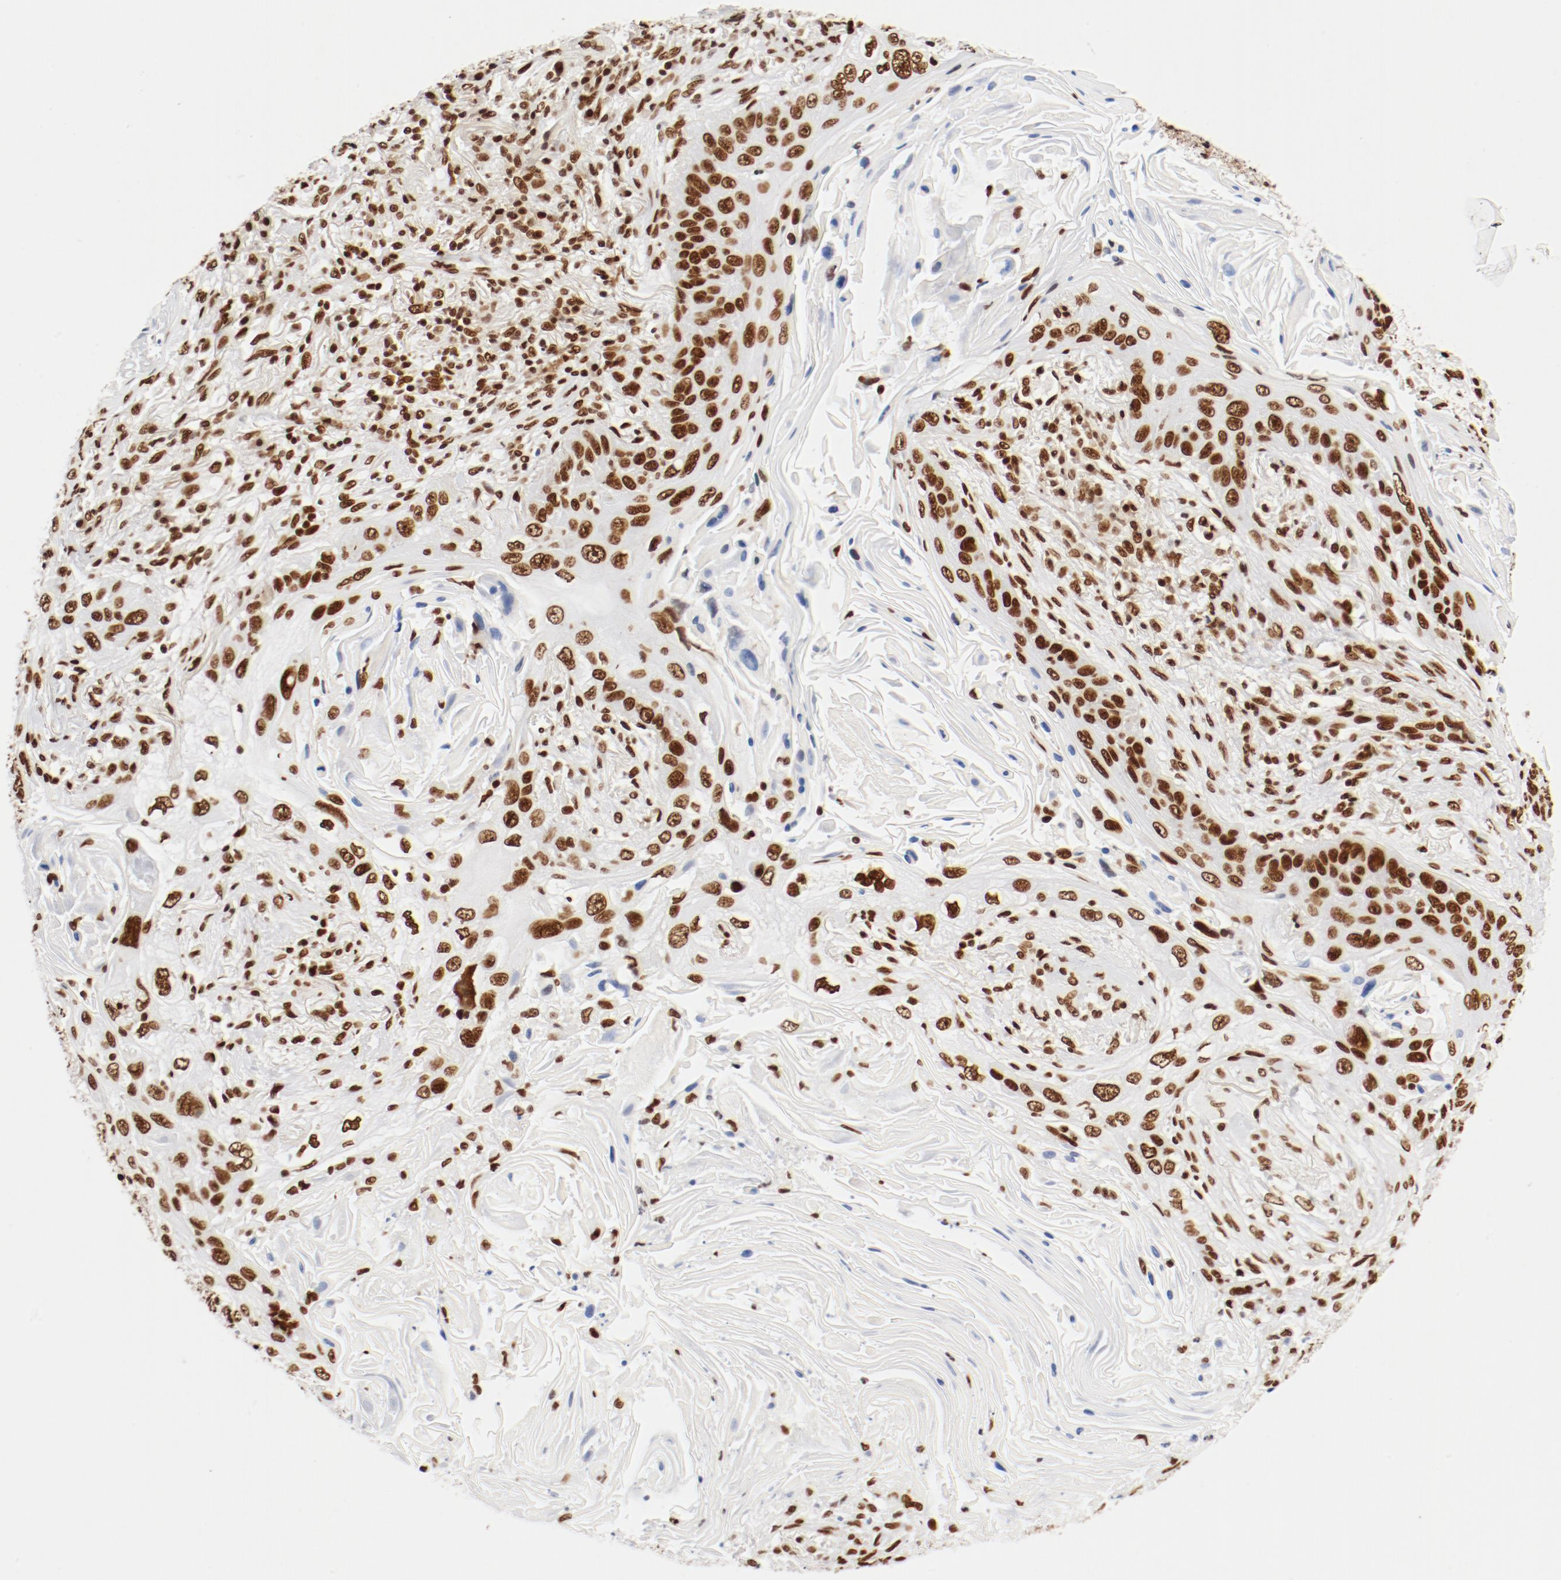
{"staining": {"intensity": "strong", "quantity": ">75%", "location": "nuclear"}, "tissue": "lung cancer", "cell_type": "Tumor cells", "image_type": "cancer", "snomed": [{"axis": "morphology", "description": "Squamous cell carcinoma, NOS"}, {"axis": "topography", "description": "Lung"}], "caption": "Brown immunohistochemical staining in lung cancer demonstrates strong nuclear expression in about >75% of tumor cells.", "gene": "CTBP1", "patient": {"sex": "female", "age": 67}}